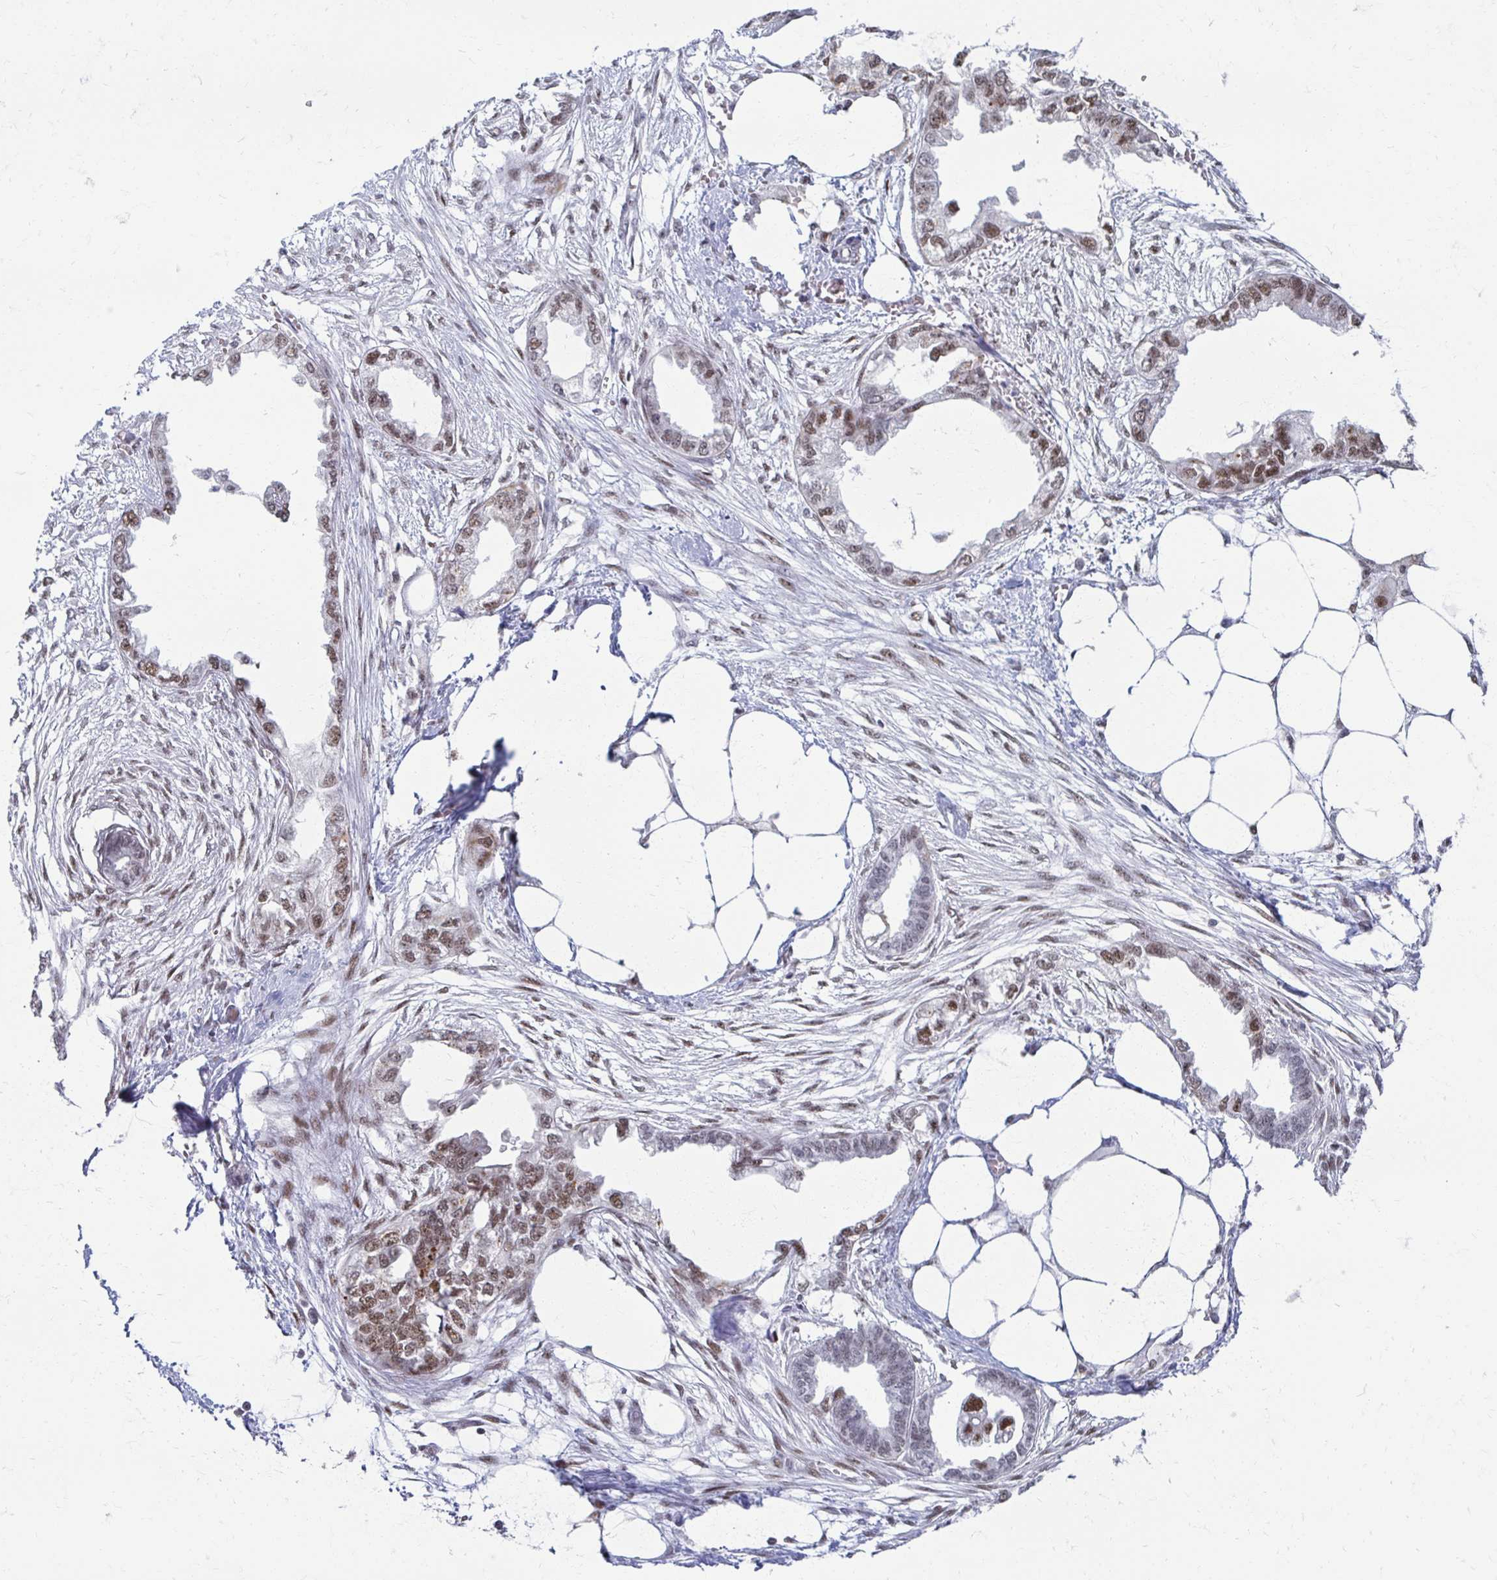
{"staining": {"intensity": "moderate", "quantity": "25%-75%", "location": "nuclear"}, "tissue": "endometrial cancer", "cell_type": "Tumor cells", "image_type": "cancer", "snomed": [{"axis": "morphology", "description": "Adenocarcinoma, NOS"}, {"axis": "morphology", "description": "Adenocarcinoma, metastatic, NOS"}, {"axis": "topography", "description": "Adipose tissue"}, {"axis": "topography", "description": "Endometrium"}], "caption": "Immunohistochemical staining of endometrial cancer (metastatic adenocarcinoma) reveals medium levels of moderate nuclear staining in about 25%-75% of tumor cells.", "gene": "IRF7", "patient": {"sex": "female", "age": 67}}